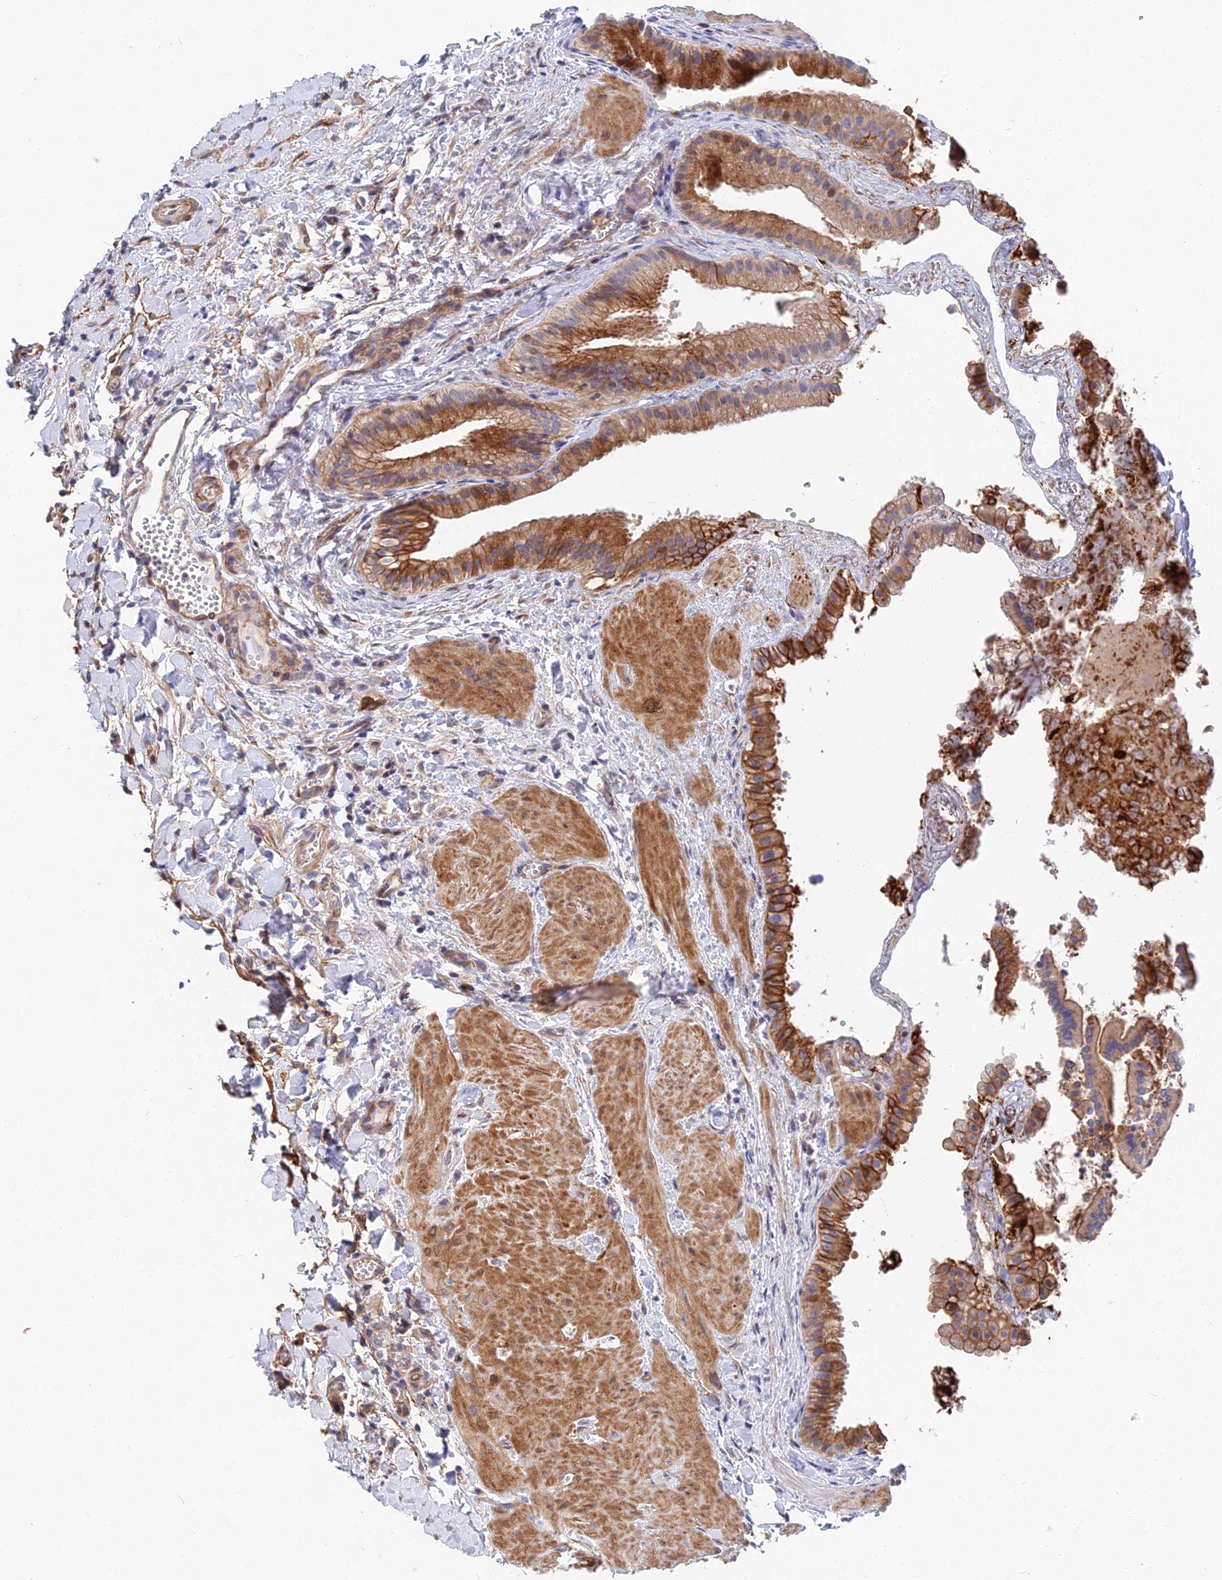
{"staining": {"intensity": "moderate", "quantity": ">75%", "location": "cytoplasmic/membranous"}, "tissue": "gallbladder", "cell_type": "Glandular cells", "image_type": "normal", "snomed": [{"axis": "morphology", "description": "Normal tissue, NOS"}, {"axis": "topography", "description": "Gallbladder"}], "caption": "An image of human gallbladder stained for a protein reveals moderate cytoplasmic/membranous brown staining in glandular cells. (DAB (3,3'-diaminobenzidine) = brown stain, brightfield microscopy at high magnification).", "gene": "TRIM43B", "patient": {"sex": "male", "age": 55}}